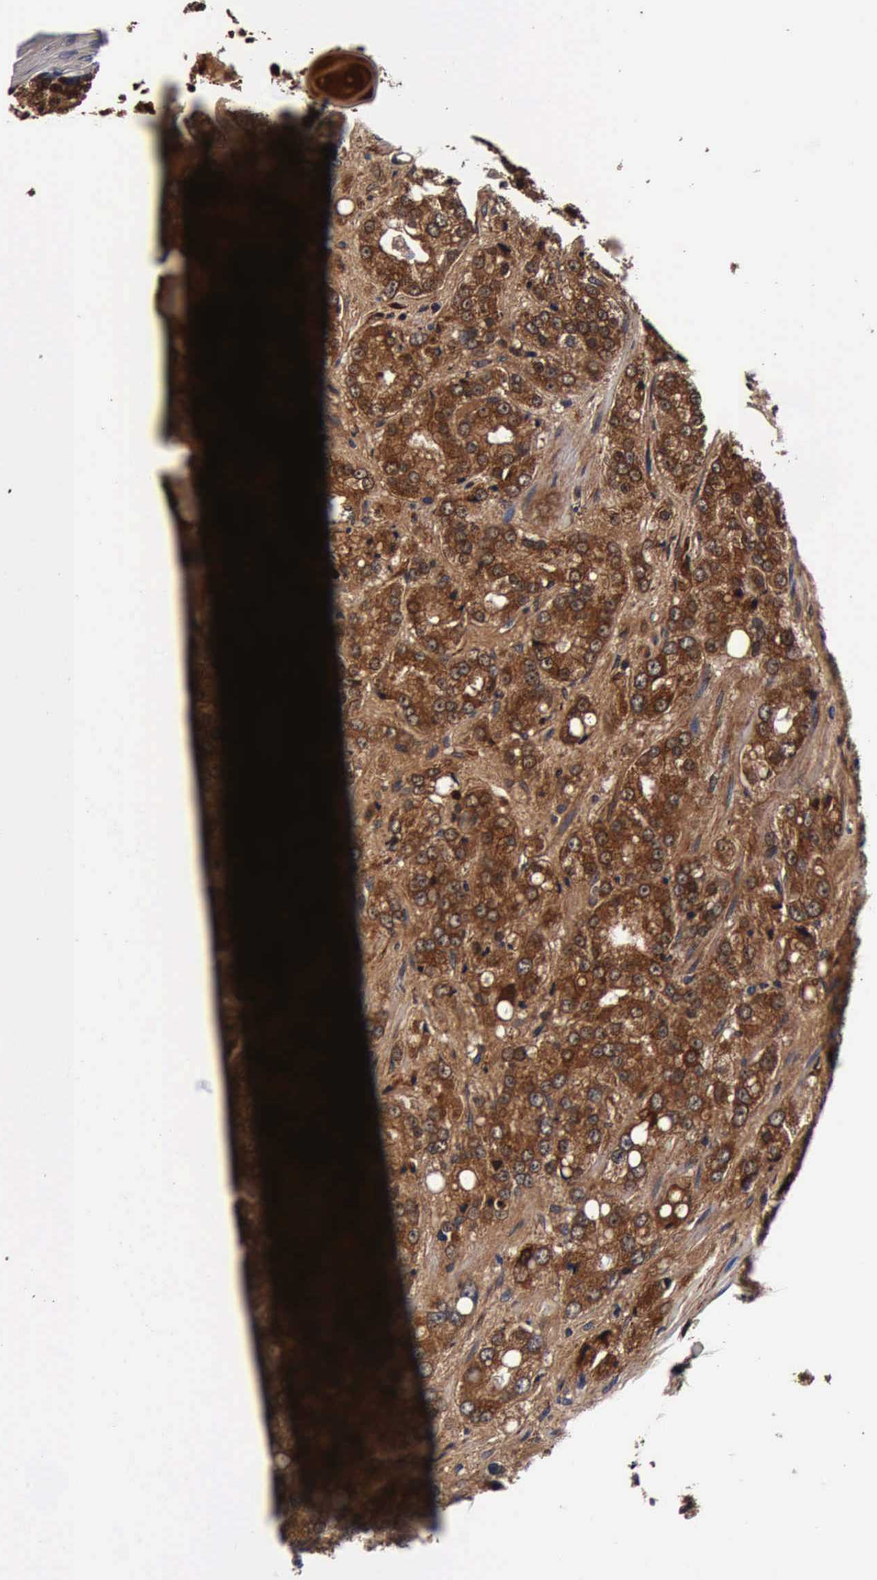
{"staining": {"intensity": "strong", "quantity": ">75%", "location": "cytoplasmic/membranous"}, "tissue": "prostate cancer", "cell_type": "Tumor cells", "image_type": "cancer", "snomed": [{"axis": "morphology", "description": "Adenocarcinoma, Medium grade"}, {"axis": "topography", "description": "Prostate"}], "caption": "Immunohistochemistry (DAB) staining of prostate cancer (medium-grade adenocarcinoma) displays strong cytoplasmic/membranous protein positivity in approximately >75% of tumor cells. The staining was performed using DAB to visualize the protein expression in brown, while the nuclei were stained in blue with hematoxylin (Magnification: 20x).", "gene": "CST3", "patient": {"sex": "male", "age": 60}}